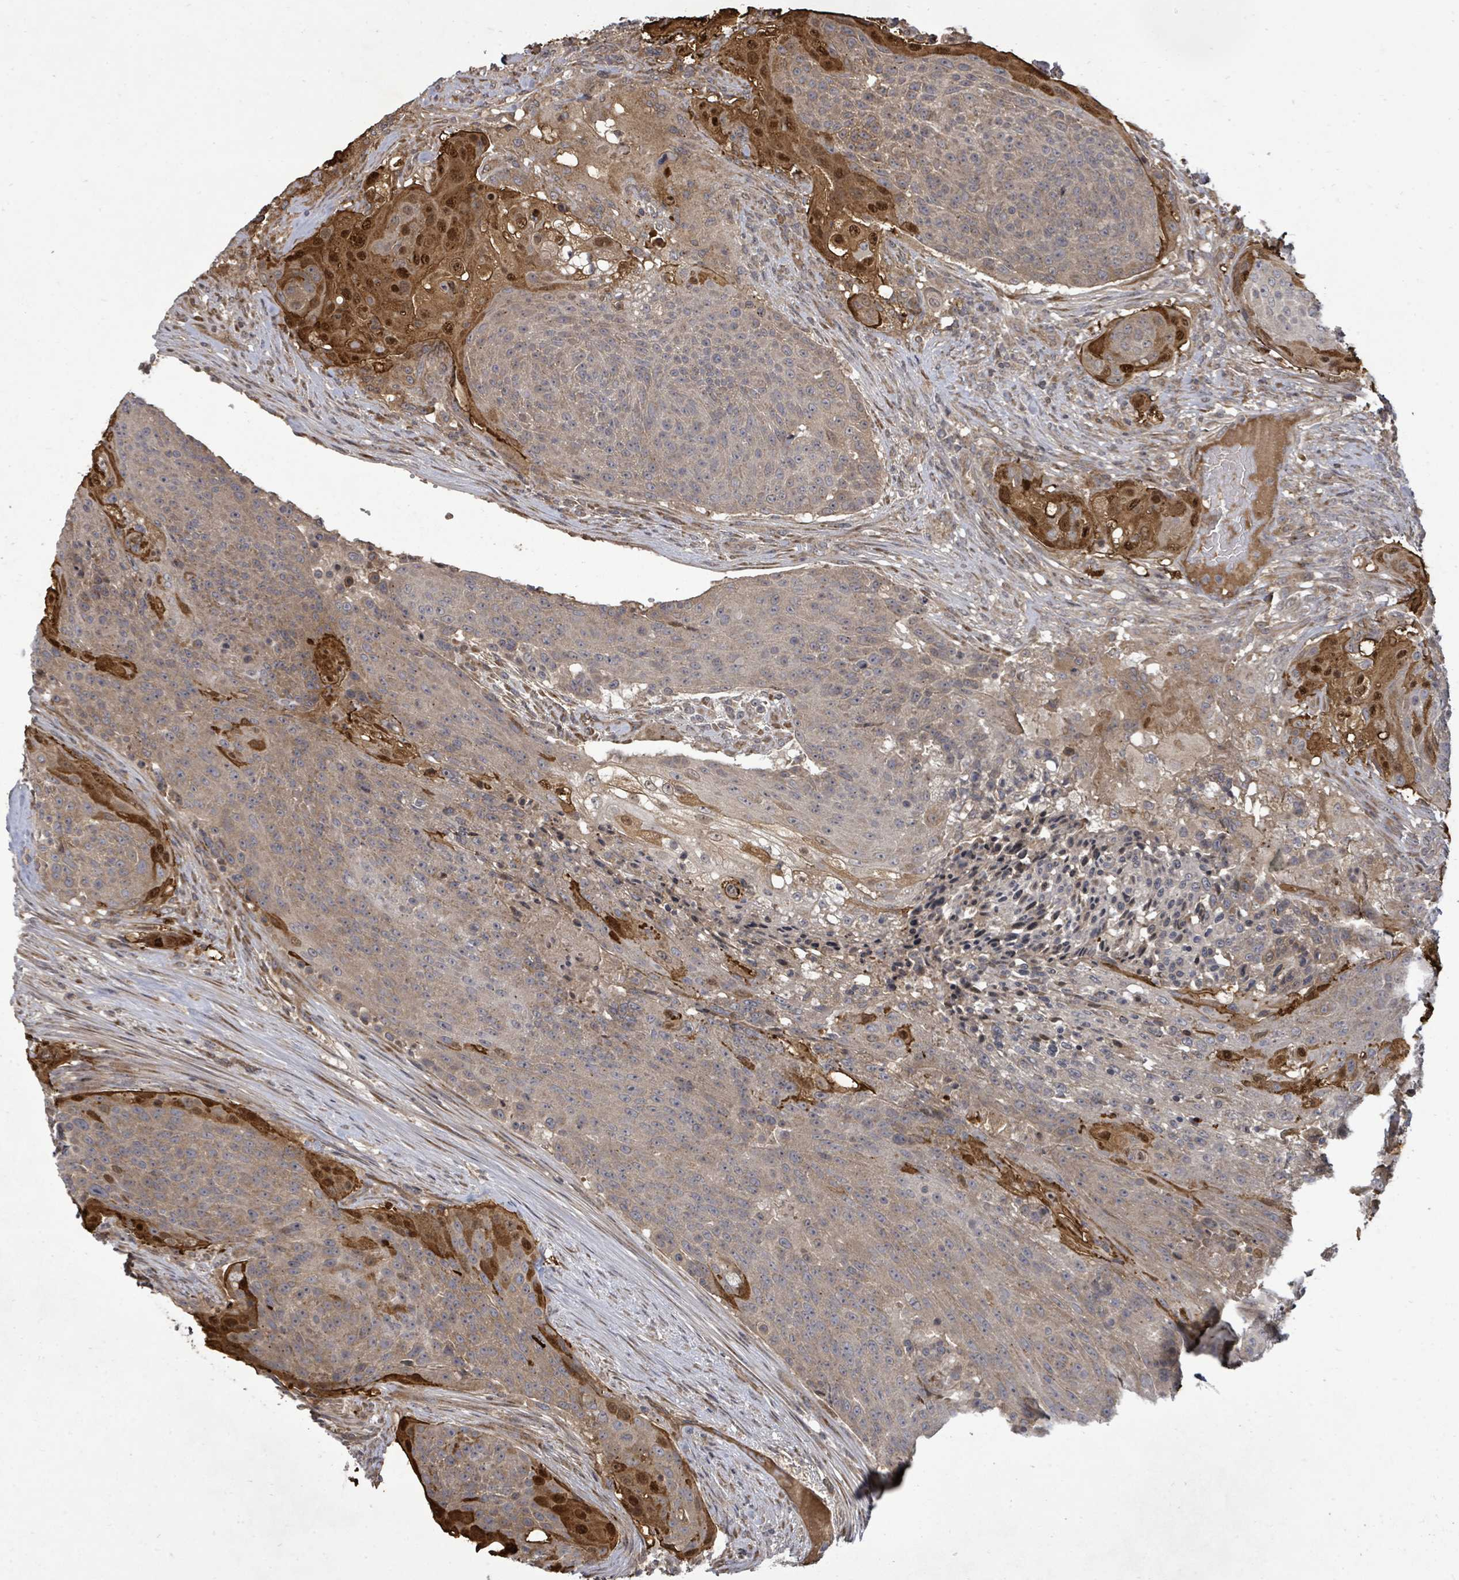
{"staining": {"intensity": "strong", "quantity": "<25%", "location": "cytoplasmic/membranous,nuclear"}, "tissue": "urothelial cancer", "cell_type": "Tumor cells", "image_type": "cancer", "snomed": [{"axis": "morphology", "description": "Urothelial carcinoma, High grade"}, {"axis": "topography", "description": "Urinary bladder"}], "caption": "About <25% of tumor cells in urothelial cancer display strong cytoplasmic/membranous and nuclear protein positivity as visualized by brown immunohistochemical staining.", "gene": "KRTAP27-1", "patient": {"sex": "female", "age": 63}}